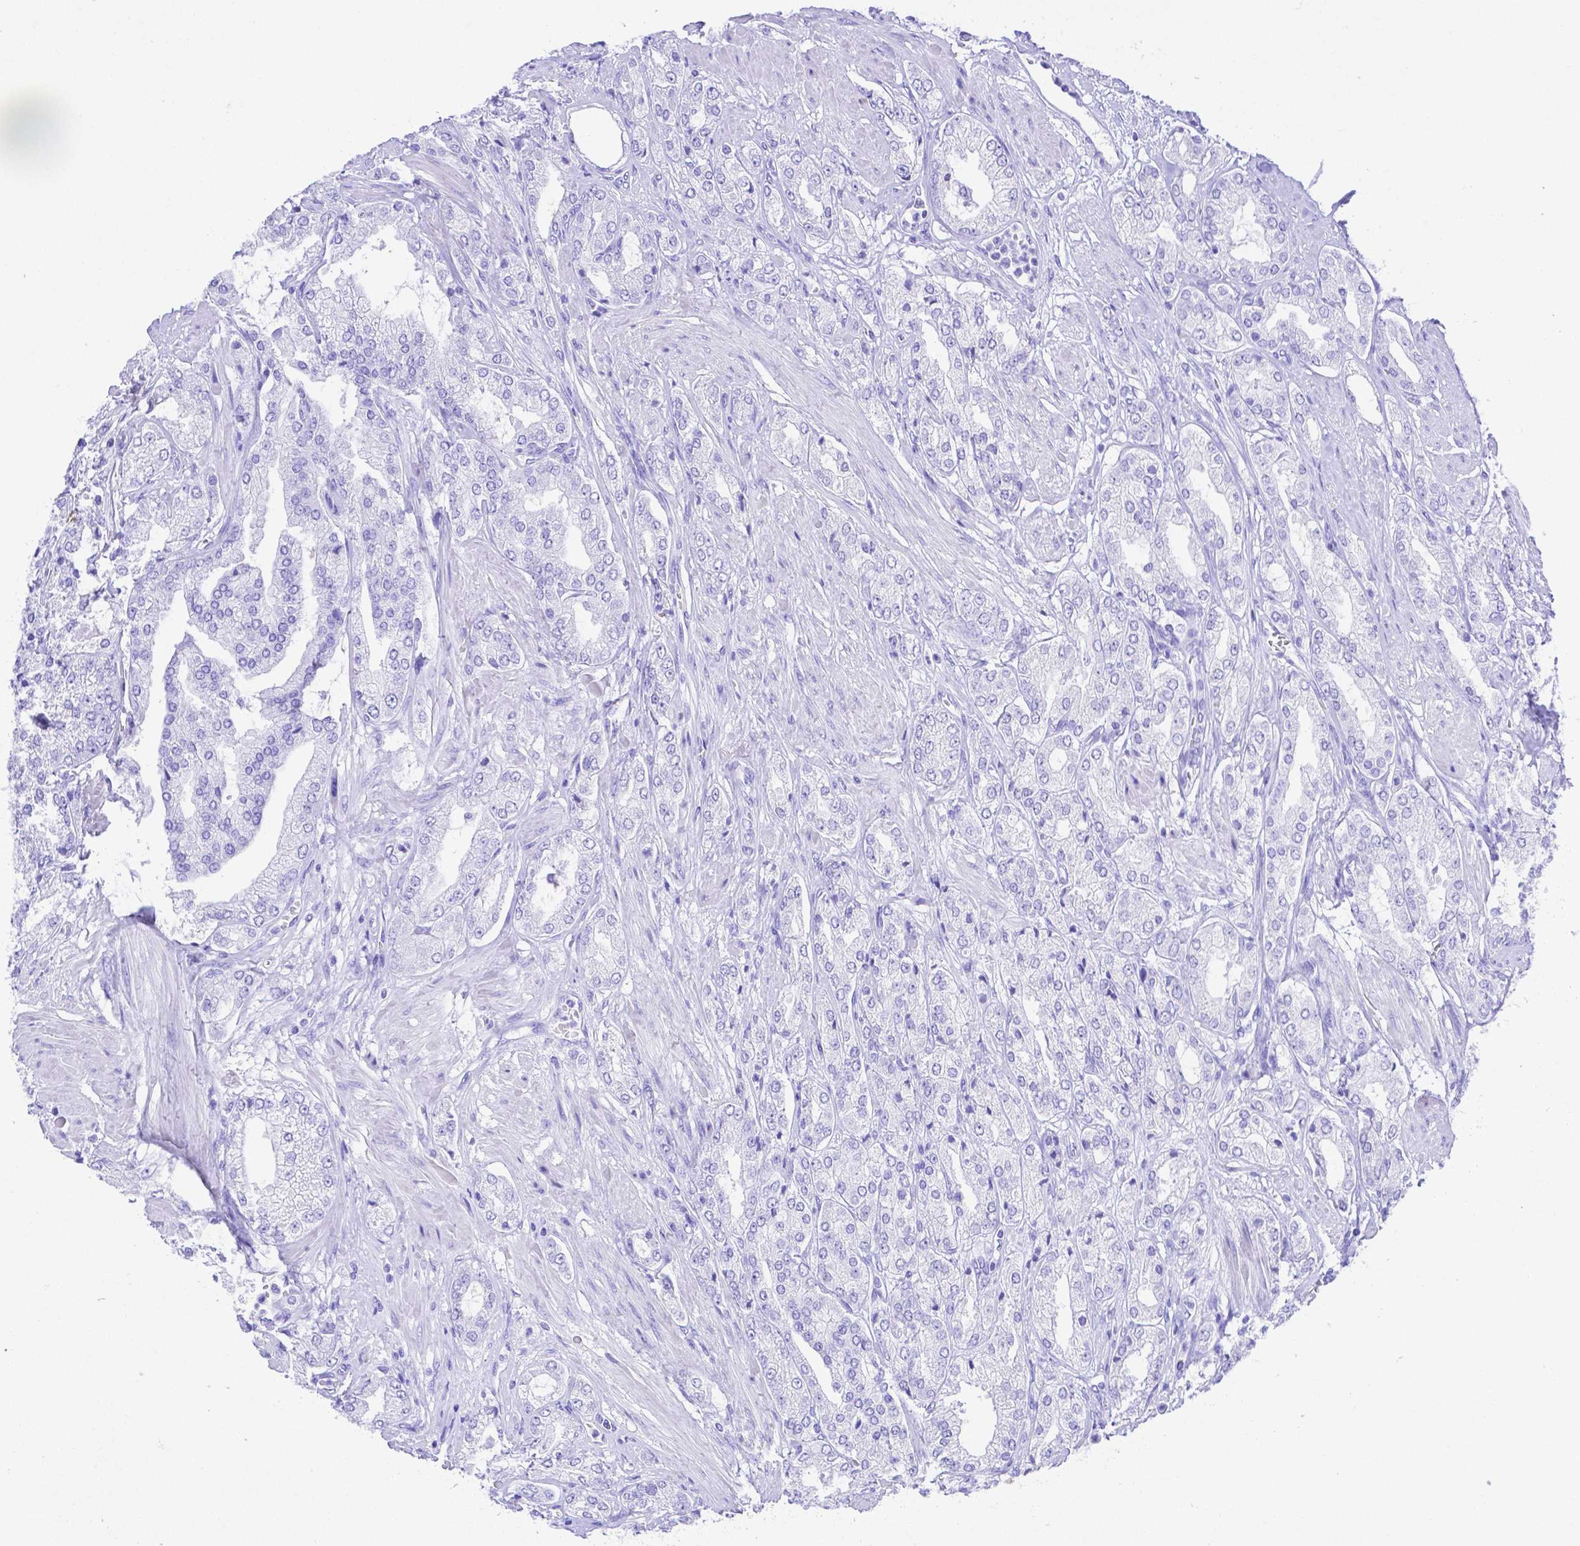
{"staining": {"intensity": "negative", "quantity": "none", "location": "none"}, "tissue": "prostate cancer", "cell_type": "Tumor cells", "image_type": "cancer", "snomed": [{"axis": "morphology", "description": "Adenocarcinoma, High grade"}, {"axis": "topography", "description": "Prostate"}], "caption": "The immunohistochemistry photomicrograph has no significant expression in tumor cells of prostate cancer tissue.", "gene": "SMR3A", "patient": {"sex": "male", "age": 68}}